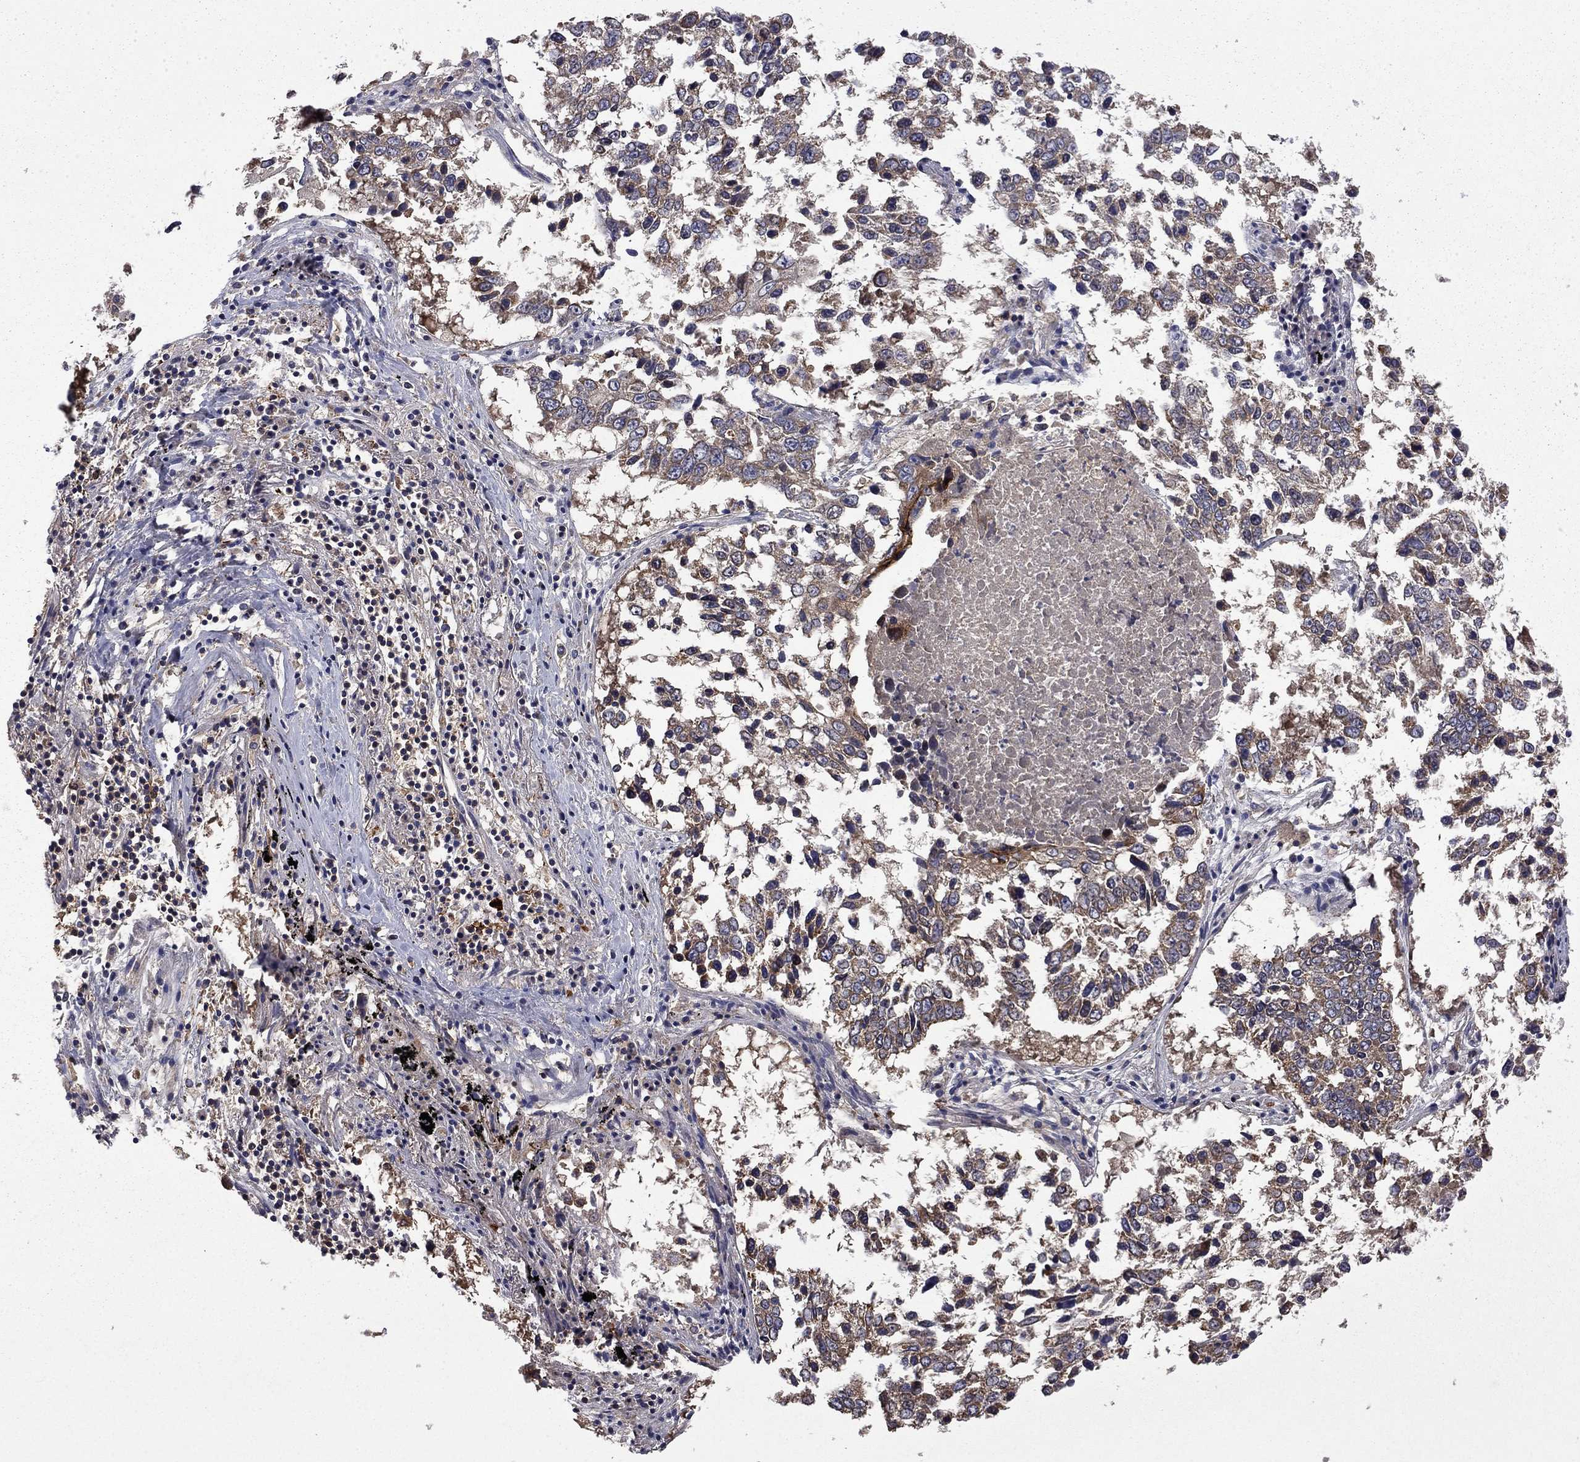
{"staining": {"intensity": "moderate", "quantity": "<25%", "location": "cytoplasmic/membranous"}, "tissue": "lung cancer", "cell_type": "Tumor cells", "image_type": "cancer", "snomed": [{"axis": "morphology", "description": "Squamous cell carcinoma, NOS"}, {"axis": "topography", "description": "Lung"}], "caption": "Moderate cytoplasmic/membranous expression for a protein is present in about <25% of tumor cells of lung cancer using immunohistochemistry.", "gene": "CEACAM7", "patient": {"sex": "male", "age": 82}}